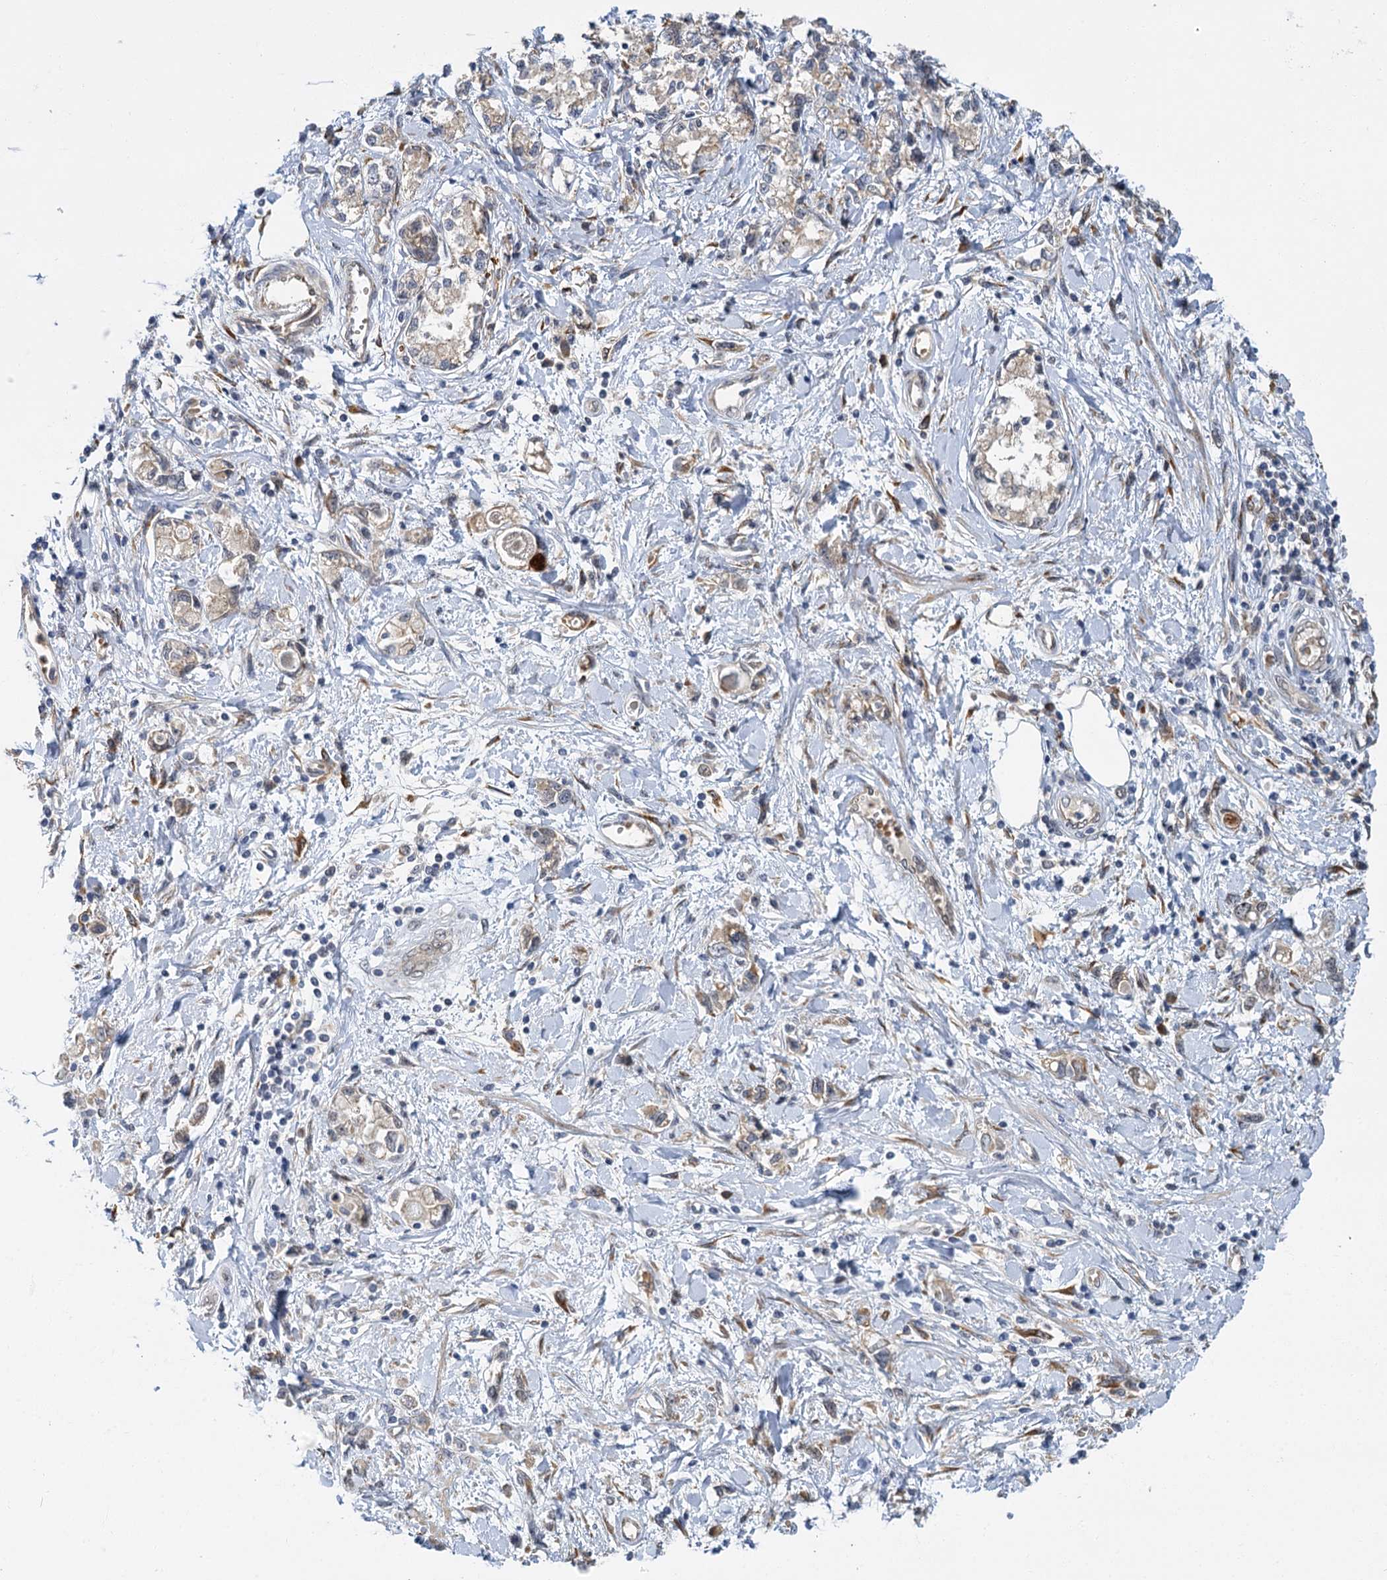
{"staining": {"intensity": "weak", "quantity": "<25%", "location": "cytoplasmic/membranous"}, "tissue": "stomach cancer", "cell_type": "Tumor cells", "image_type": "cancer", "snomed": [{"axis": "morphology", "description": "Adenocarcinoma, NOS"}, {"axis": "topography", "description": "Stomach"}], "caption": "The image exhibits no staining of tumor cells in stomach adenocarcinoma.", "gene": "APBA2", "patient": {"sex": "female", "age": 76}}